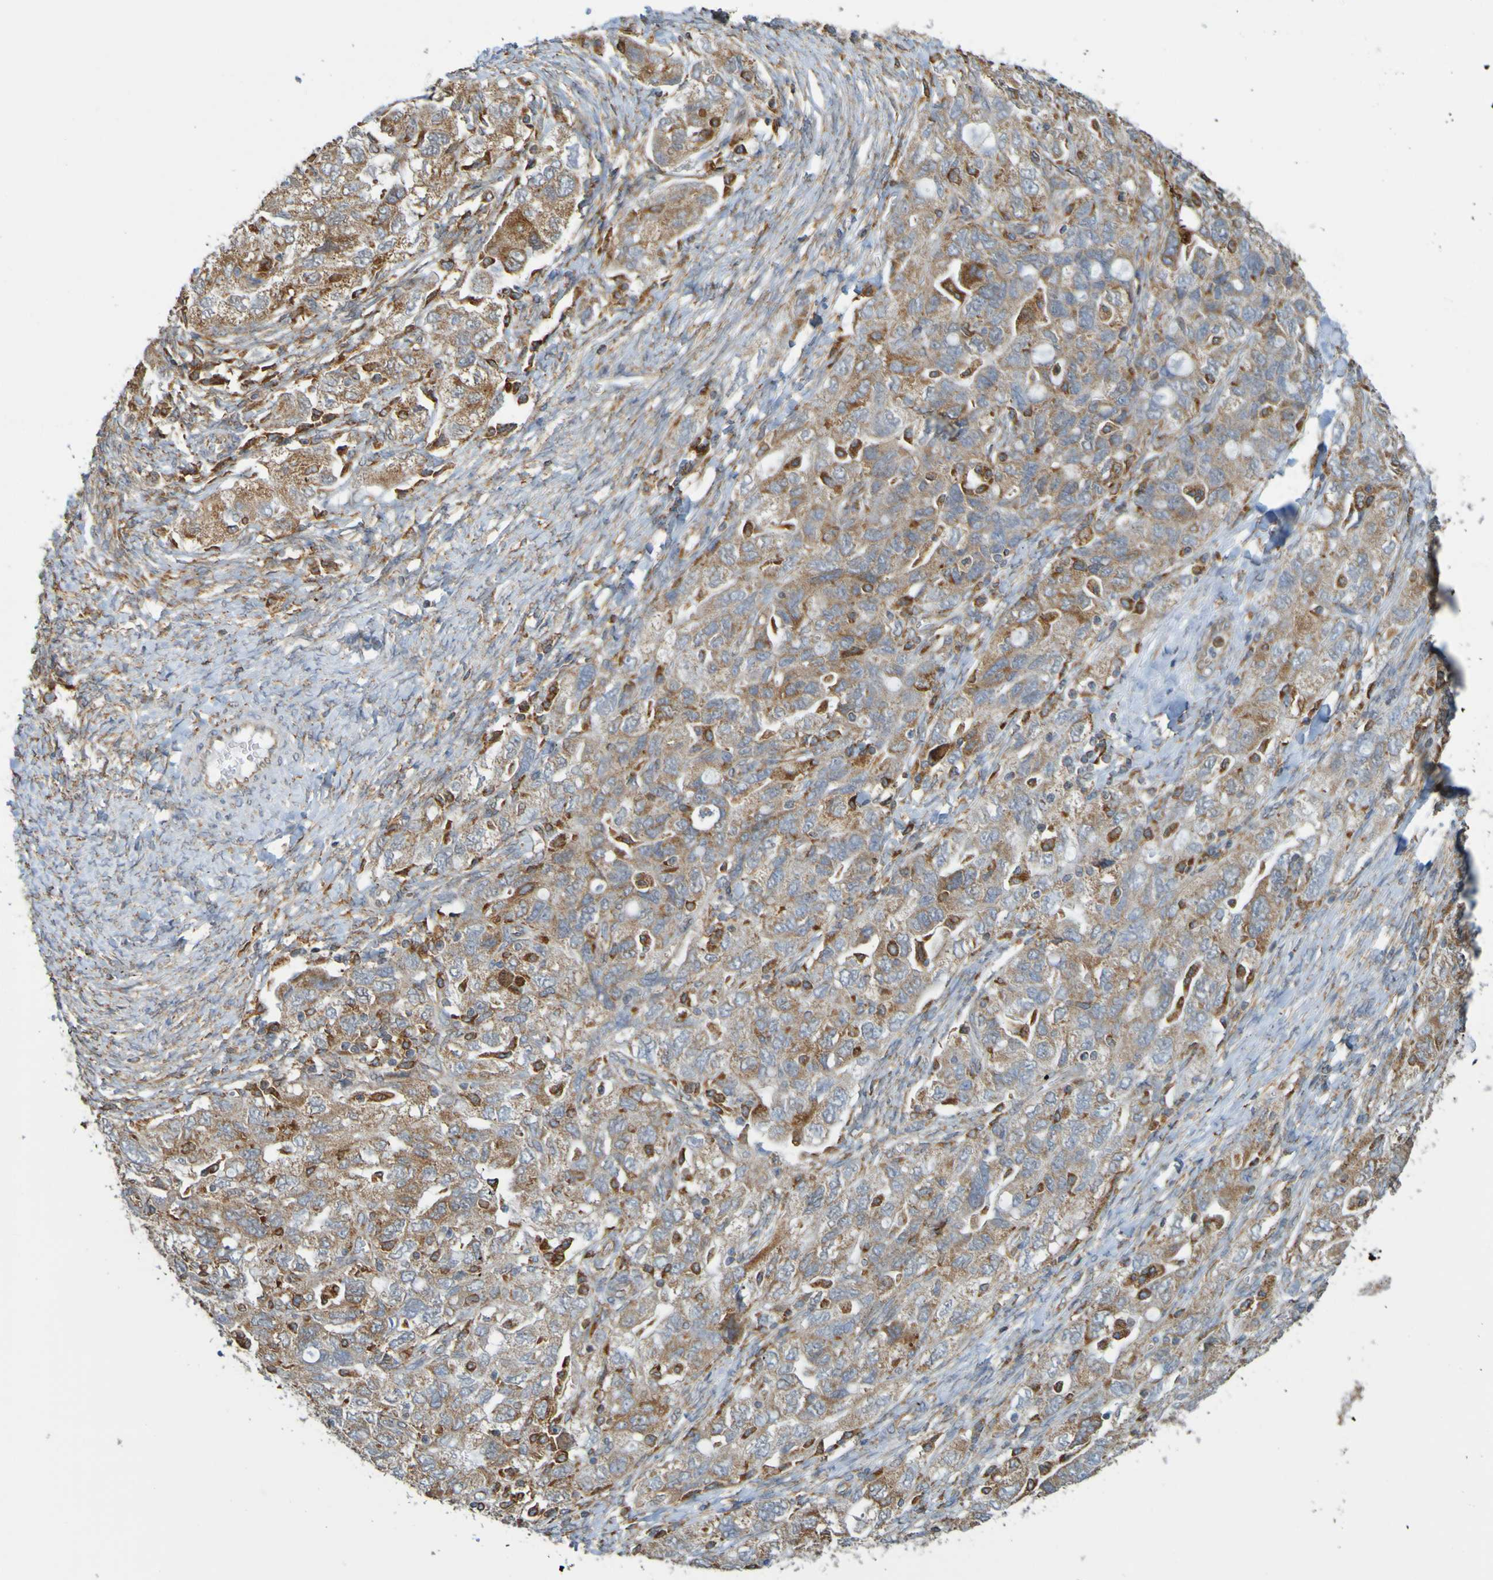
{"staining": {"intensity": "strong", "quantity": "<25%", "location": "cytoplasmic/membranous"}, "tissue": "ovarian cancer", "cell_type": "Tumor cells", "image_type": "cancer", "snomed": [{"axis": "morphology", "description": "Carcinoma, NOS"}, {"axis": "morphology", "description": "Cystadenocarcinoma, serous, NOS"}, {"axis": "topography", "description": "Ovary"}], "caption": "Protein positivity by IHC demonstrates strong cytoplasmic/membranous expression in about <25% of tumor cells in carcinoma (ovarian).", "gene": "PDIA3", "patient": {"sex": "female", "age": 69}}